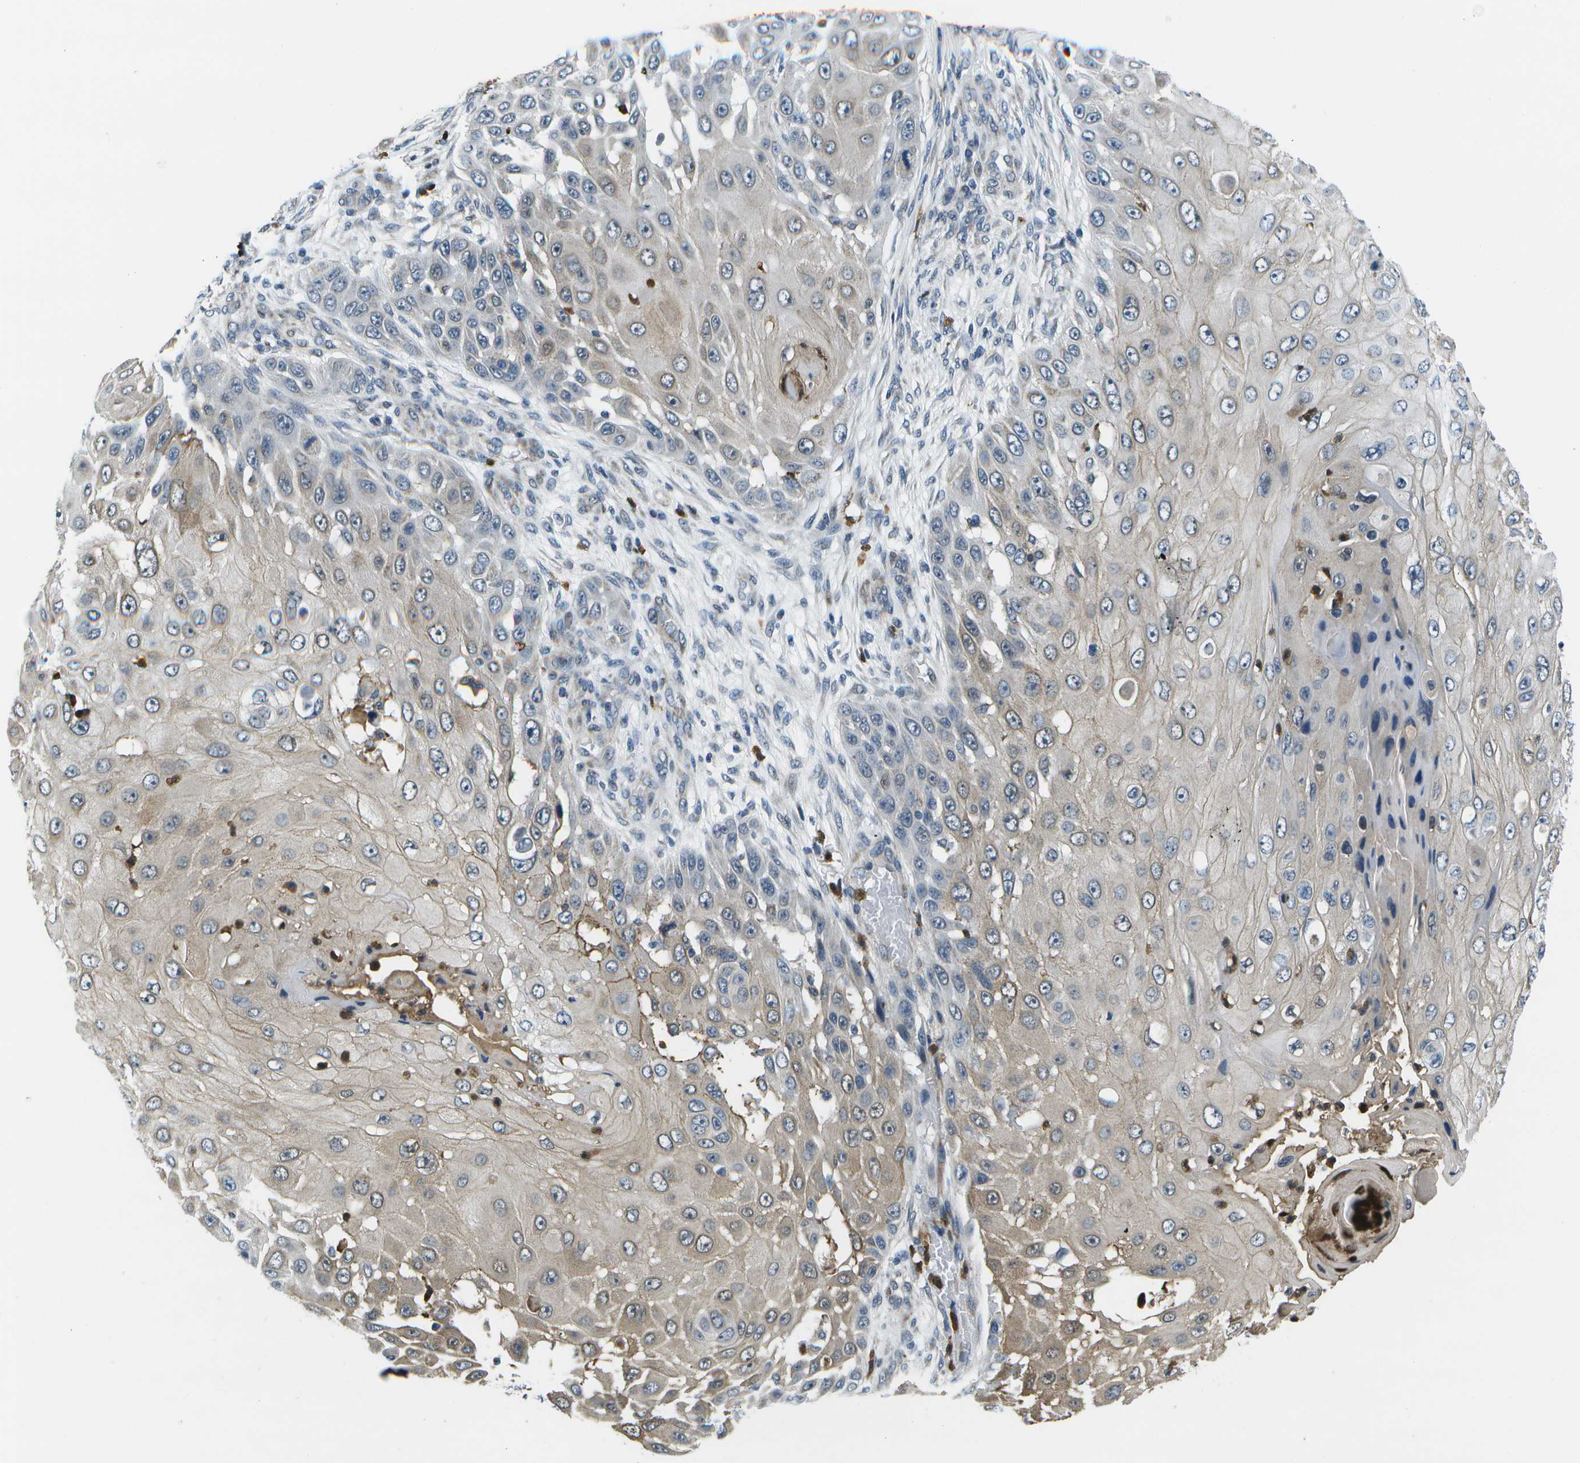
{"staining": {"intensity": "weak", "quantity": "<25%", "location": "cytoplasmic/membranous"}, "tissue": "skin cancer", "cell_type": "Tumor cells", "image_type": "cancer", "snomed": [{"axis": "morphology", "description": "Squamous cell carcinoma, NOS"}, {"axis": "topography", "description": "Skin"}], "caption": "A photomicrograph of skin cancer stained for a protein shows no brown staining in tumor cells.", "gene": "GALNT15", "patient": {"sex": "female", "age": 44}}